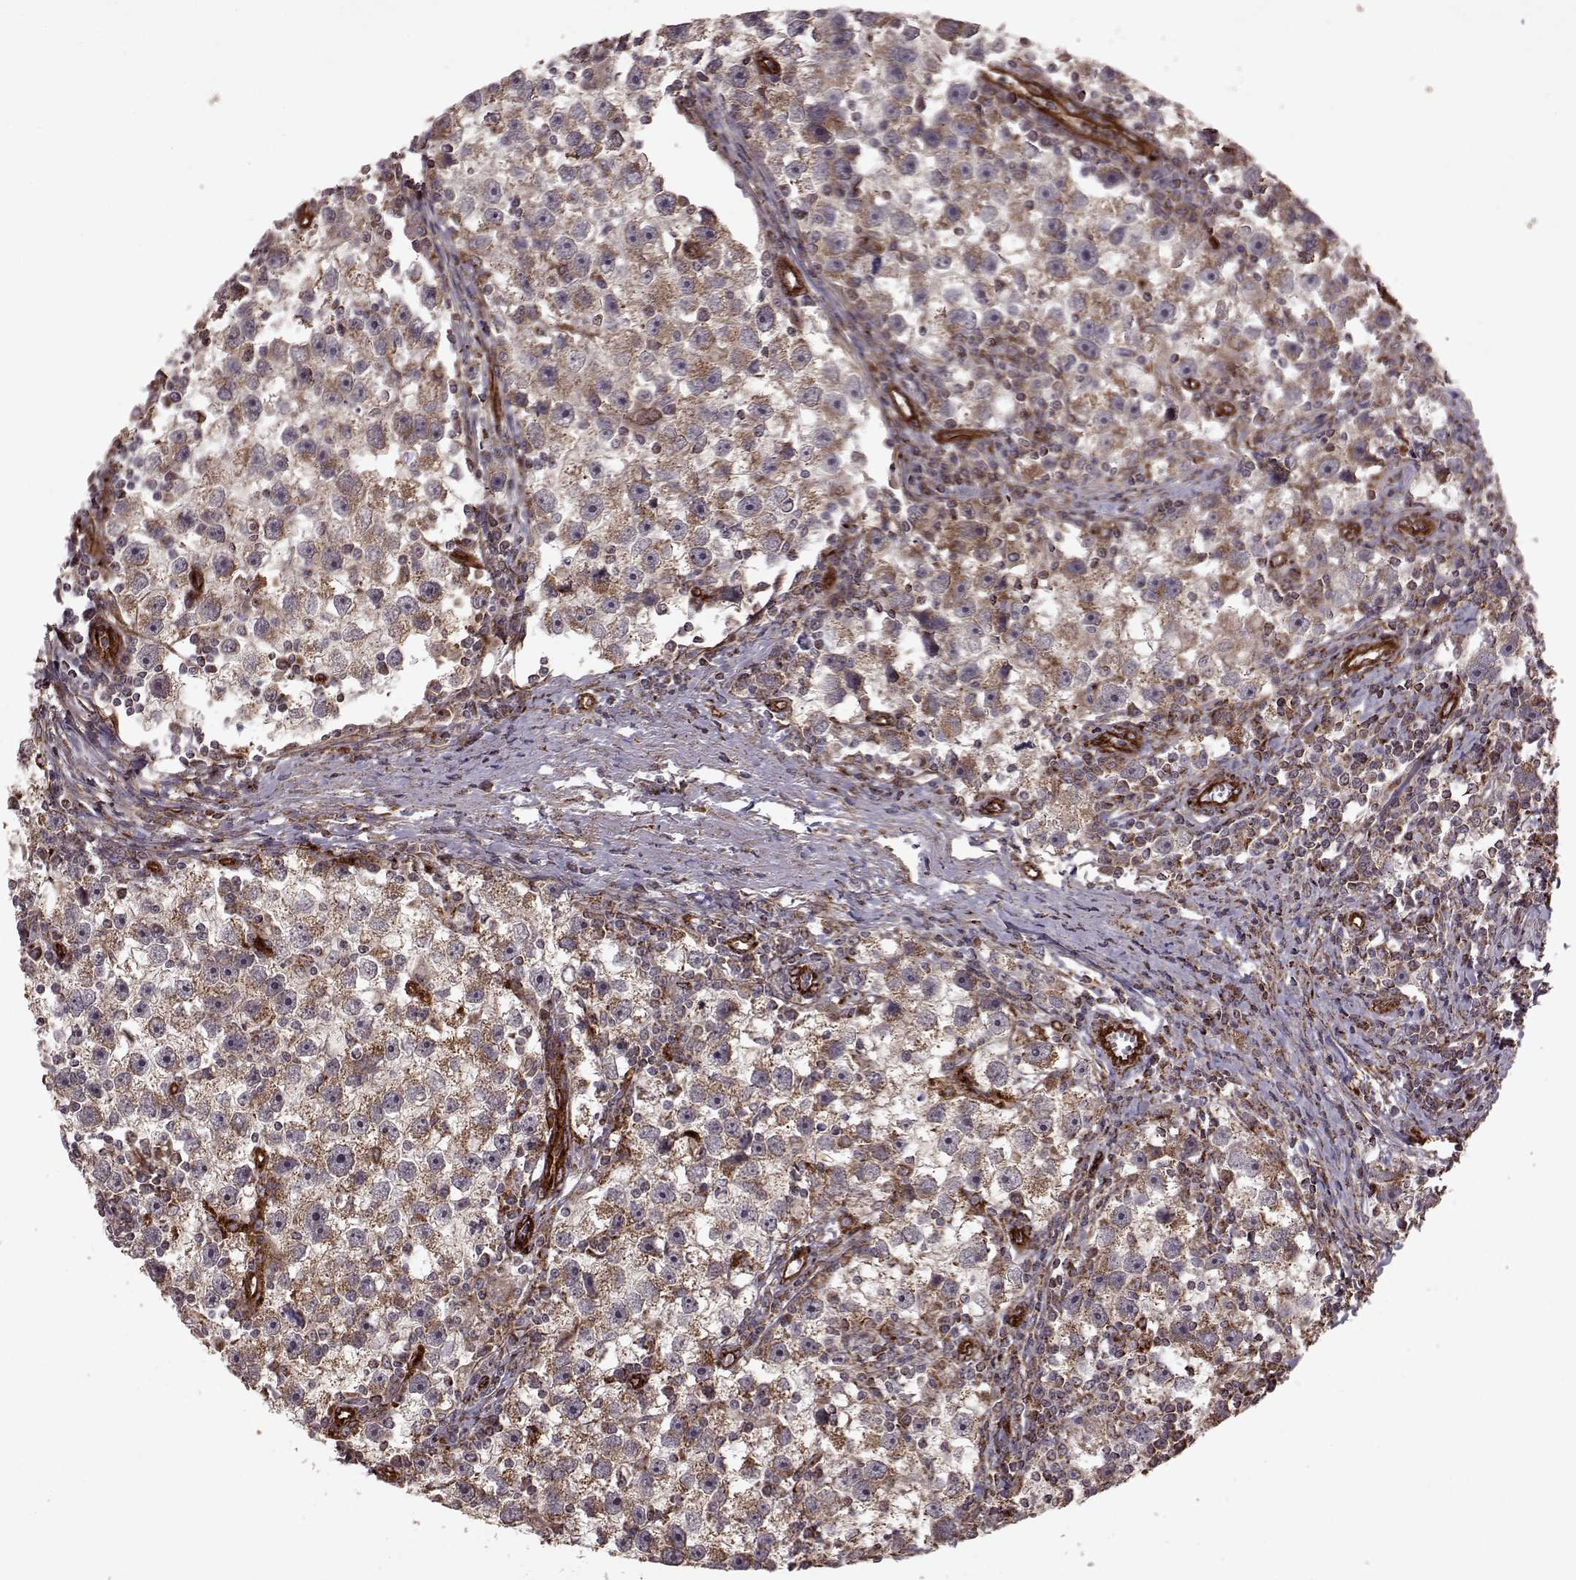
{"staining": {"intensity": "weak", "quantity": ">75%", "location": "cytoplasmic/membranous"}, "tissue": "testis cancer", "cell_type": "Tumor cells", "image_type": "cancer", "snomed": [{"axis": "morphology", "description": "Seminoma, NOS"}, {"axis": "topography", "description": "Testis"}], "caption": "Human testis cancer stained for a protein (brown) shows weak cytoplasmic/membranous positive staining in about >75% of tumor cells.", "gene": "FXN", "patient": {"sex": "male", "age": 30}}